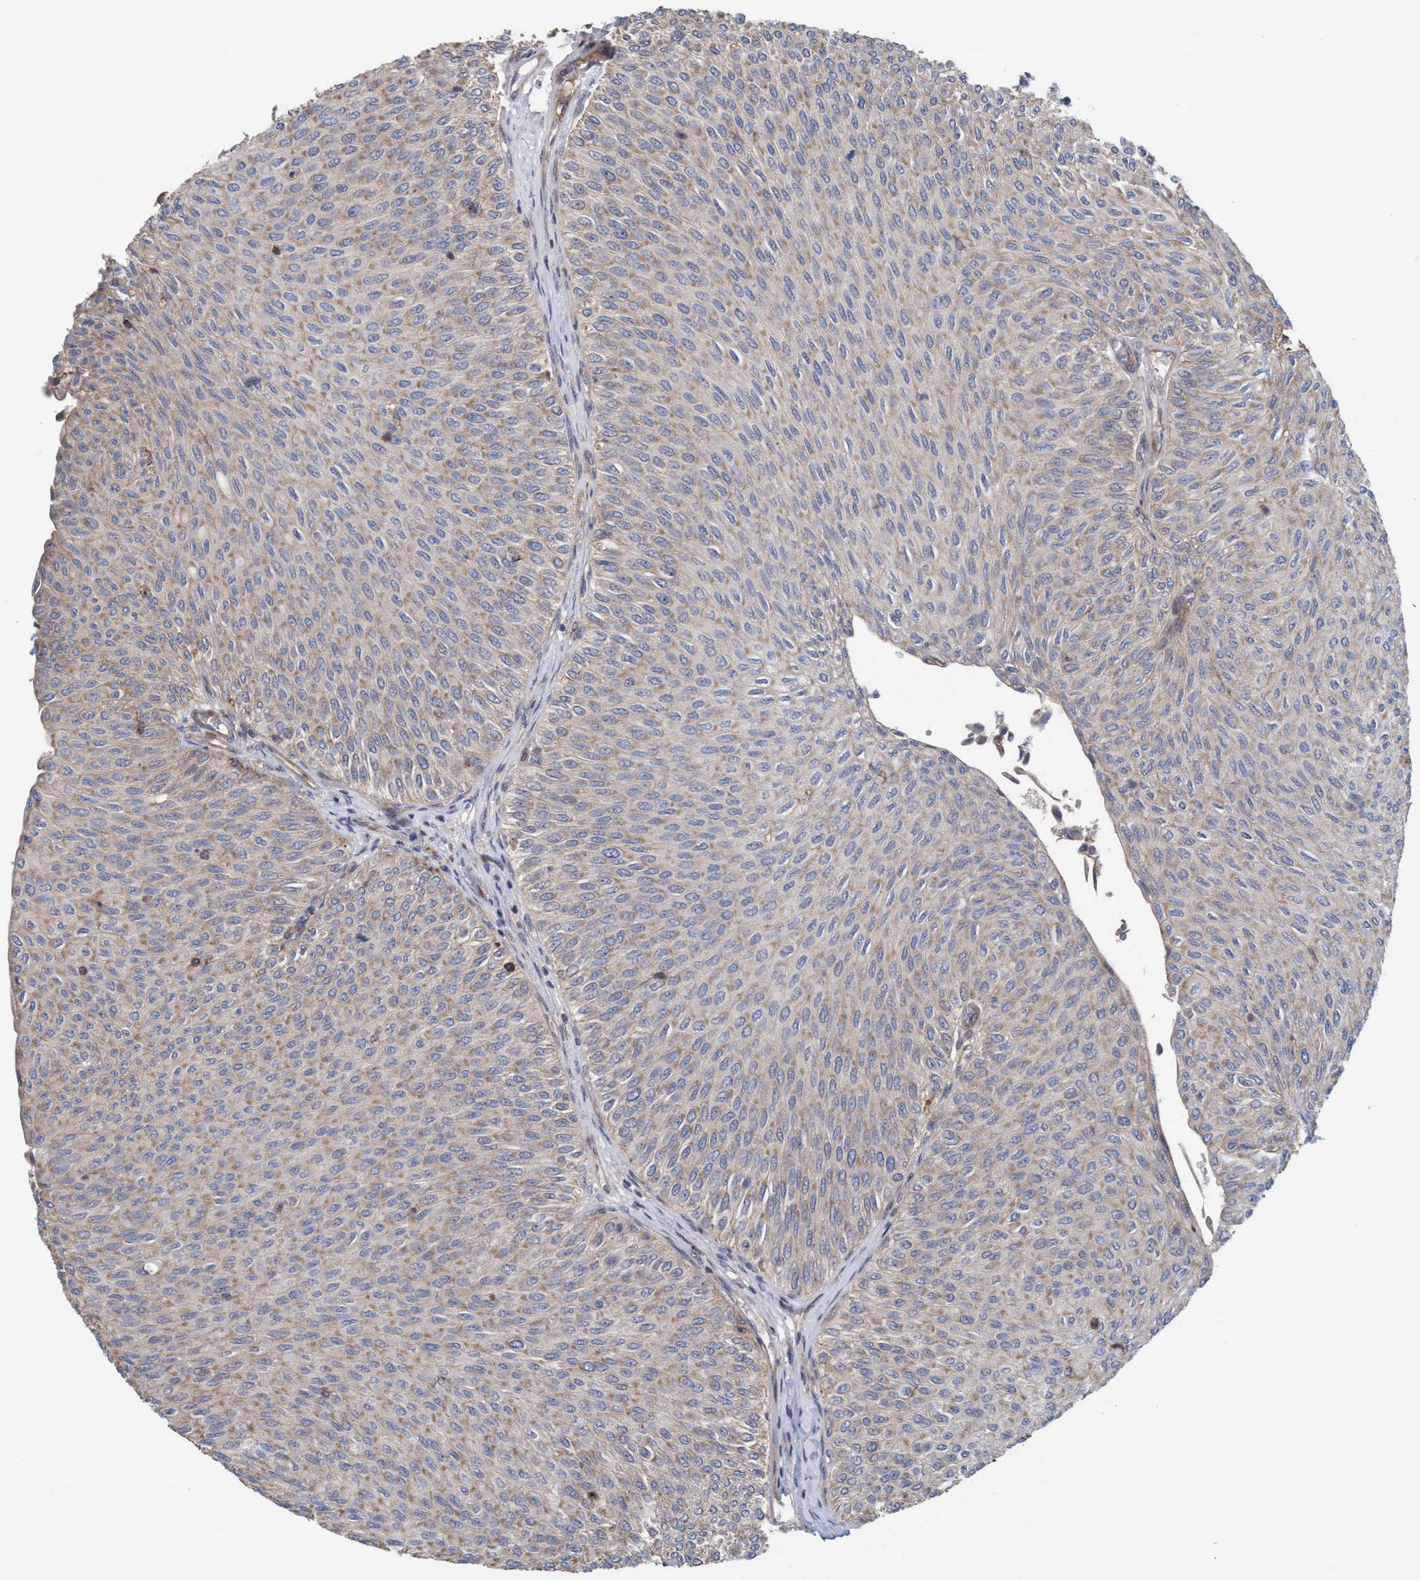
{"staining": {"intensity": "weak", "quantity": ">75%", "location": "cytoplasmic/membranous"}, "tissue": "urothelial cancer", "cell_type": "Tumor cells", "image_type": "cancer", "snomed": [{"axis": "morphology", "description": "Urothelial carcinoma, Low grade"}, {"axis": "topography", "description": "Urinary bladder"}], "caption": "Immunohistochemical staining of urothelial cancer displays weak cytoplasmic/membranous protein expression in approximately >75% of tumor cells. The staining was performed using DAB (3,3'-diaminobenzidine), with brown indicating positive protein expression. Nuclei are stained blue with hematoxylin.", "gene": "SPECC1", "patient": {"sex": "male", "age": 78}}